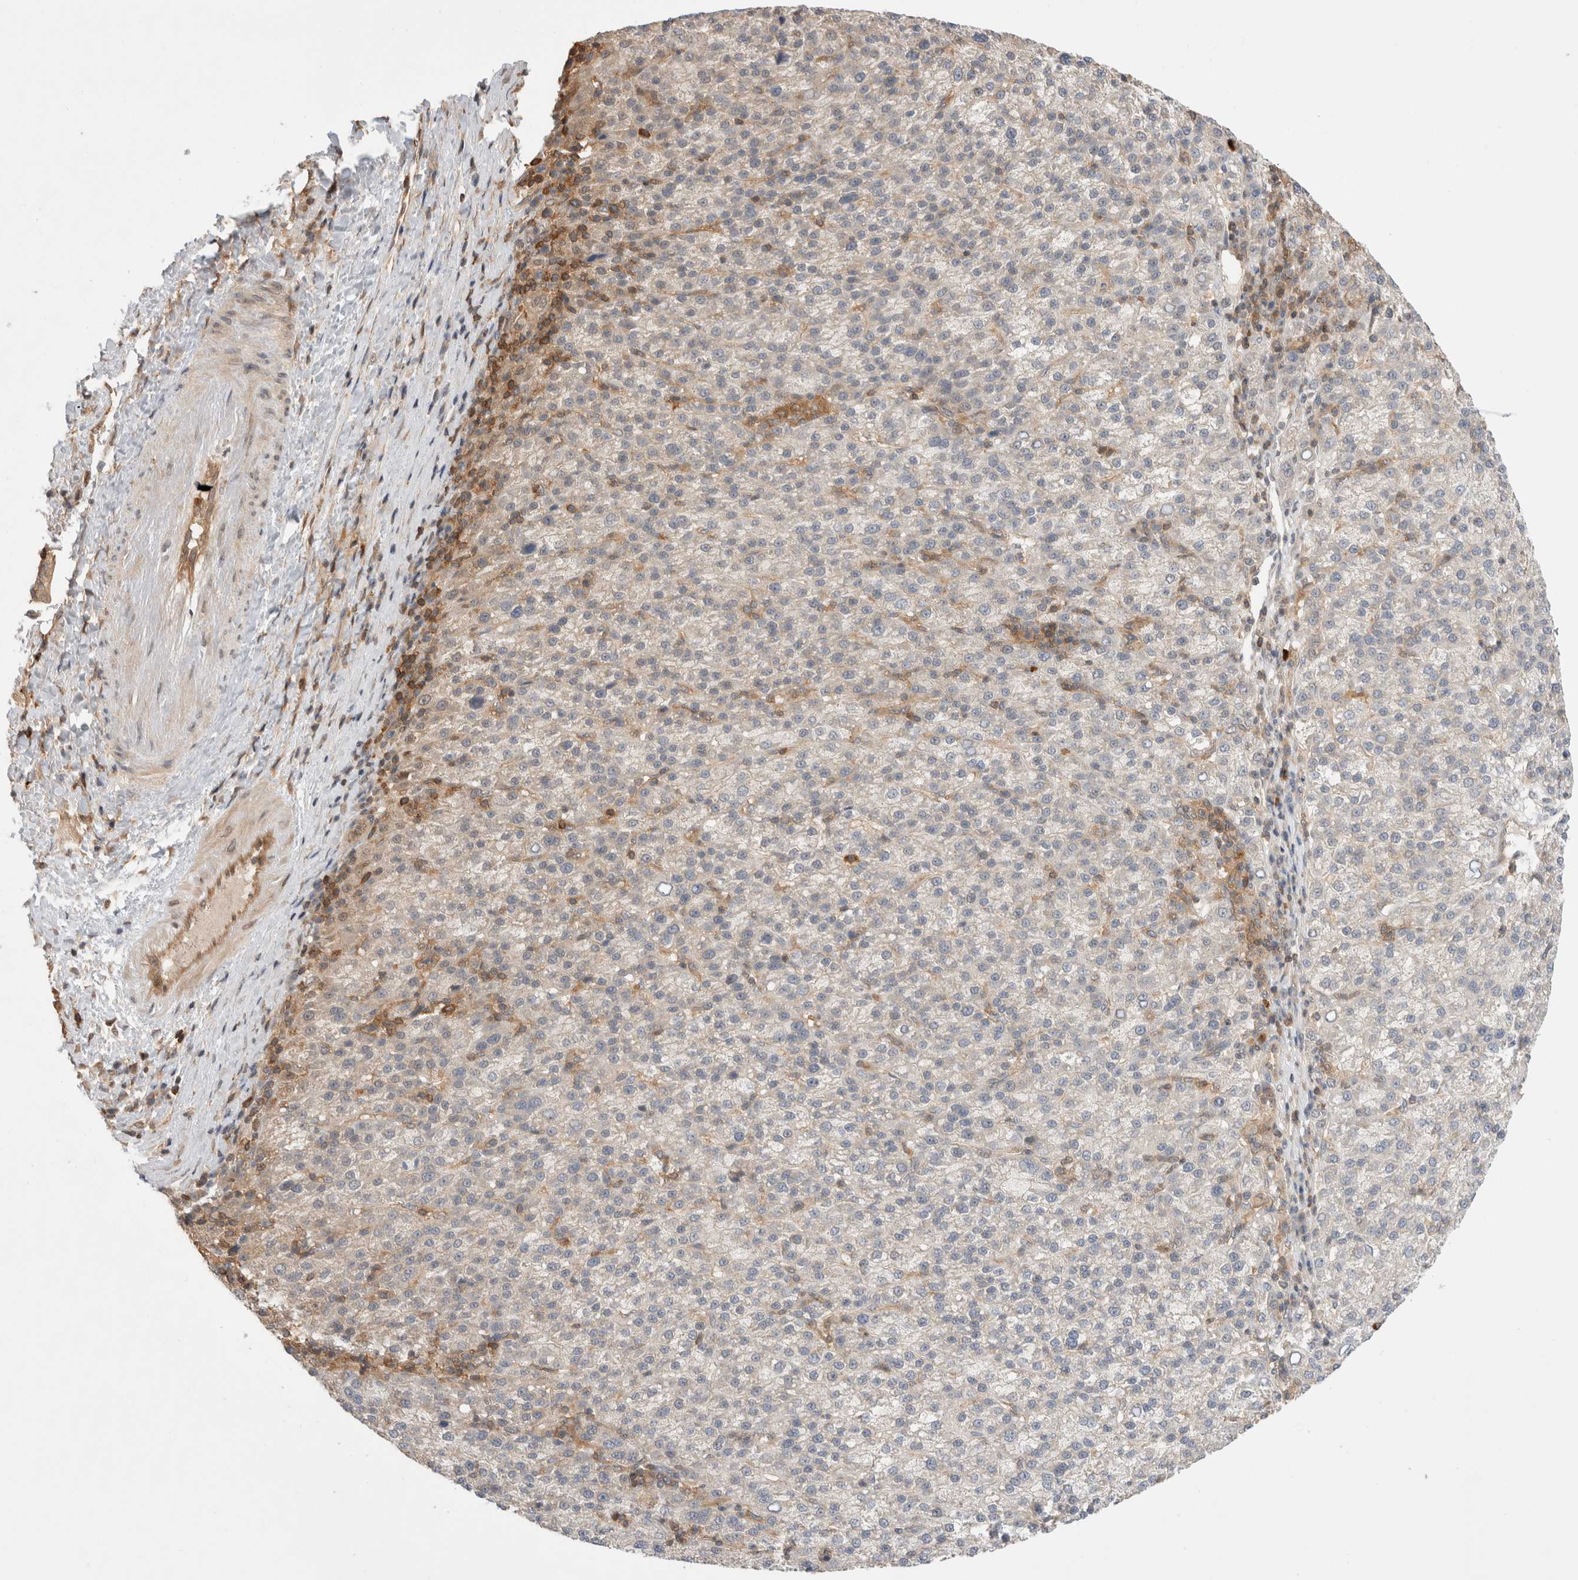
{"staining": {"intensity": "weak", "quantity": "<25%", "location": "cytoplasmic/membranous"}, "tissue": "liver cancer", "cell_type": "Tumor cells", "image_type": "cancer", "snomed": [{"axis": "morphology", "description": "Carcinoma, Hepatocellular, NOS"}, {"axis": "topography", "description": "Liver"}], "caption": "Micrograph shows no protein expression in tumor cells of liver cancer (hepatocellular carcinoma) tissue. (DAB immunohistochemistry (IHC), high magnification).", "gene": "NFKB1", "patient": {"sex": "female", "age": 58}}